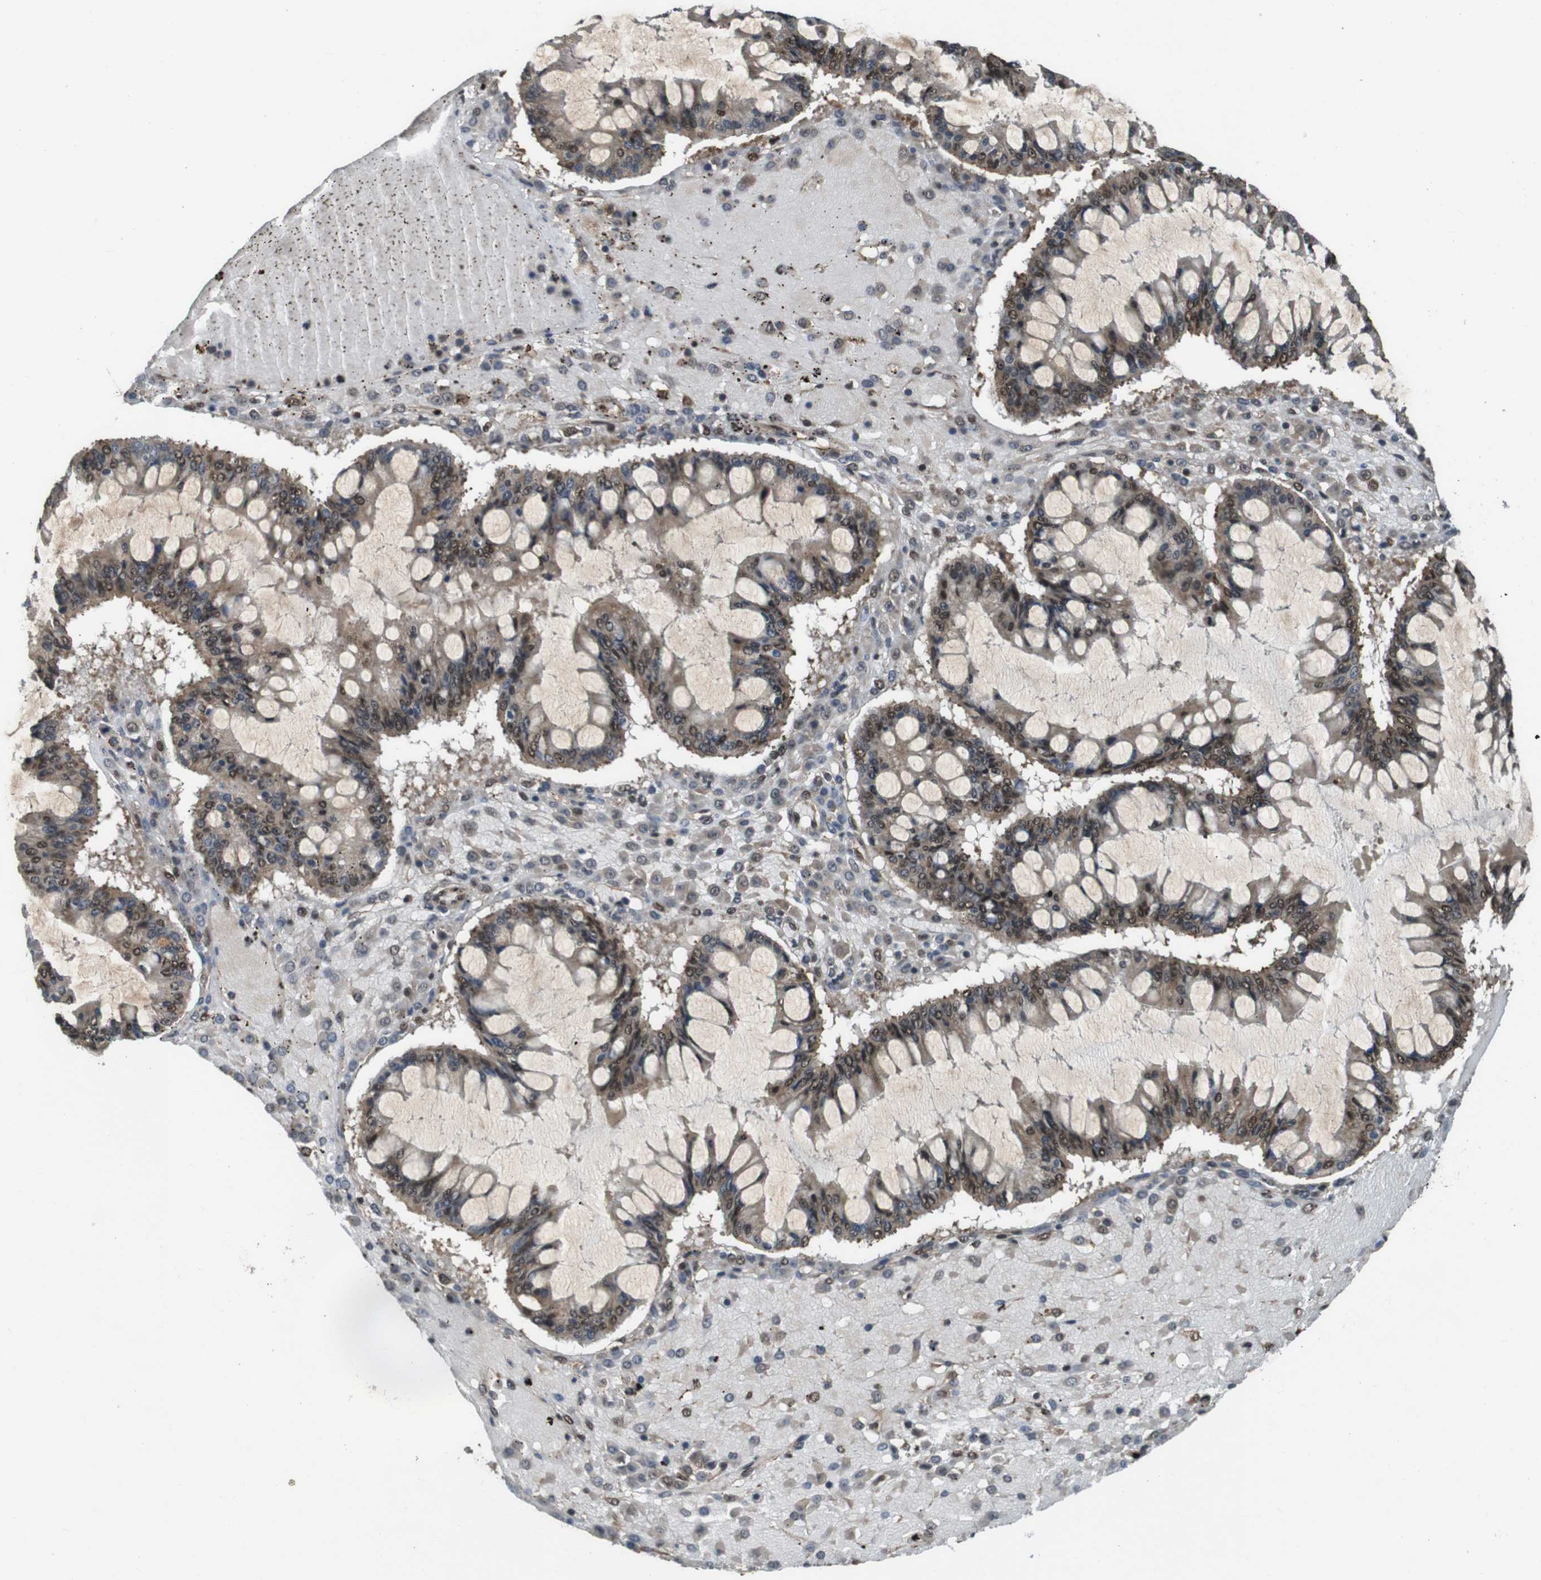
{"staining": {"intensity": "moderate", "quantity": ">75%", "location": "cytoplasmic/membranous,nuclear"}, "tissue": "ovarian cancer", "cell_type": "Tumor cells", "image_type": "cancer", "snomed": [{"axis": "morphology", "description": "Cystadenocarcinoma, mucinous, NOS"}, {"axis": "topography", "description": "Ovary"}], "caption": "Human ovarian cancer (mucinous cystadenocarcinoma) stained with a brown dye exhibits moderate cytoplasmic/membranous and nuclear positive expression in about >75% of tumor cells.", "gene": "NR4A2", "patient": {"sex": "female", "age": 73}}